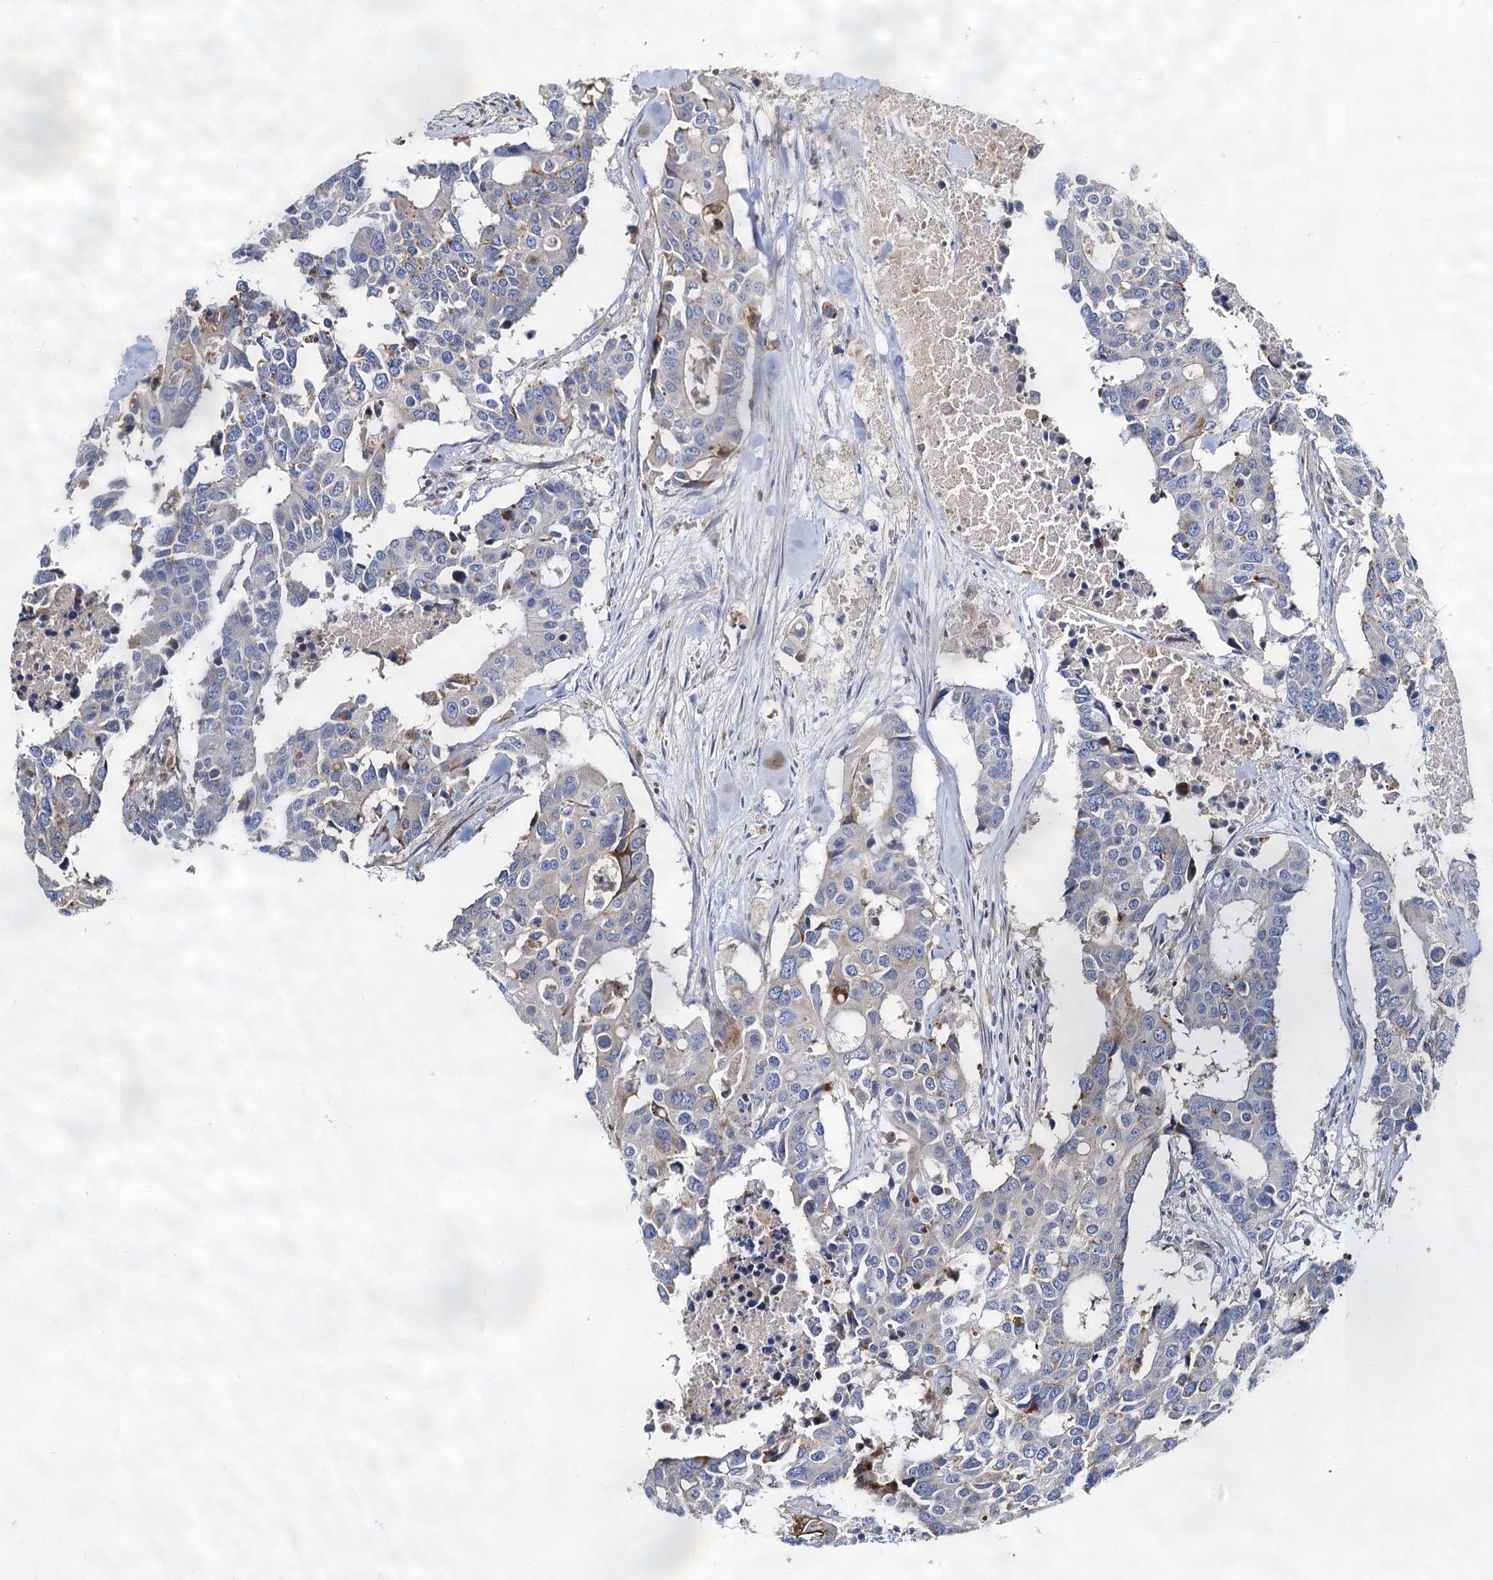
{"staining": {"intensity": "negative", "quantity": "none", "location": "none"}, "tissue": "colorectal cancer", "cell_type": "Tumor cells", "image_type": "cancer", "snomed": [{"axis": "morphology", "description": "Adenocarcinoma, NOS"}, {"axis": "topography", "description": "Colon"}], "caption": "High power microscopy micrograph of an IHC image of adenocarcinoma (colorectal), revealing no significant staining in tumor cells.", "gene": "WDR73", "patient": {"sex": "male", "age": 77}}